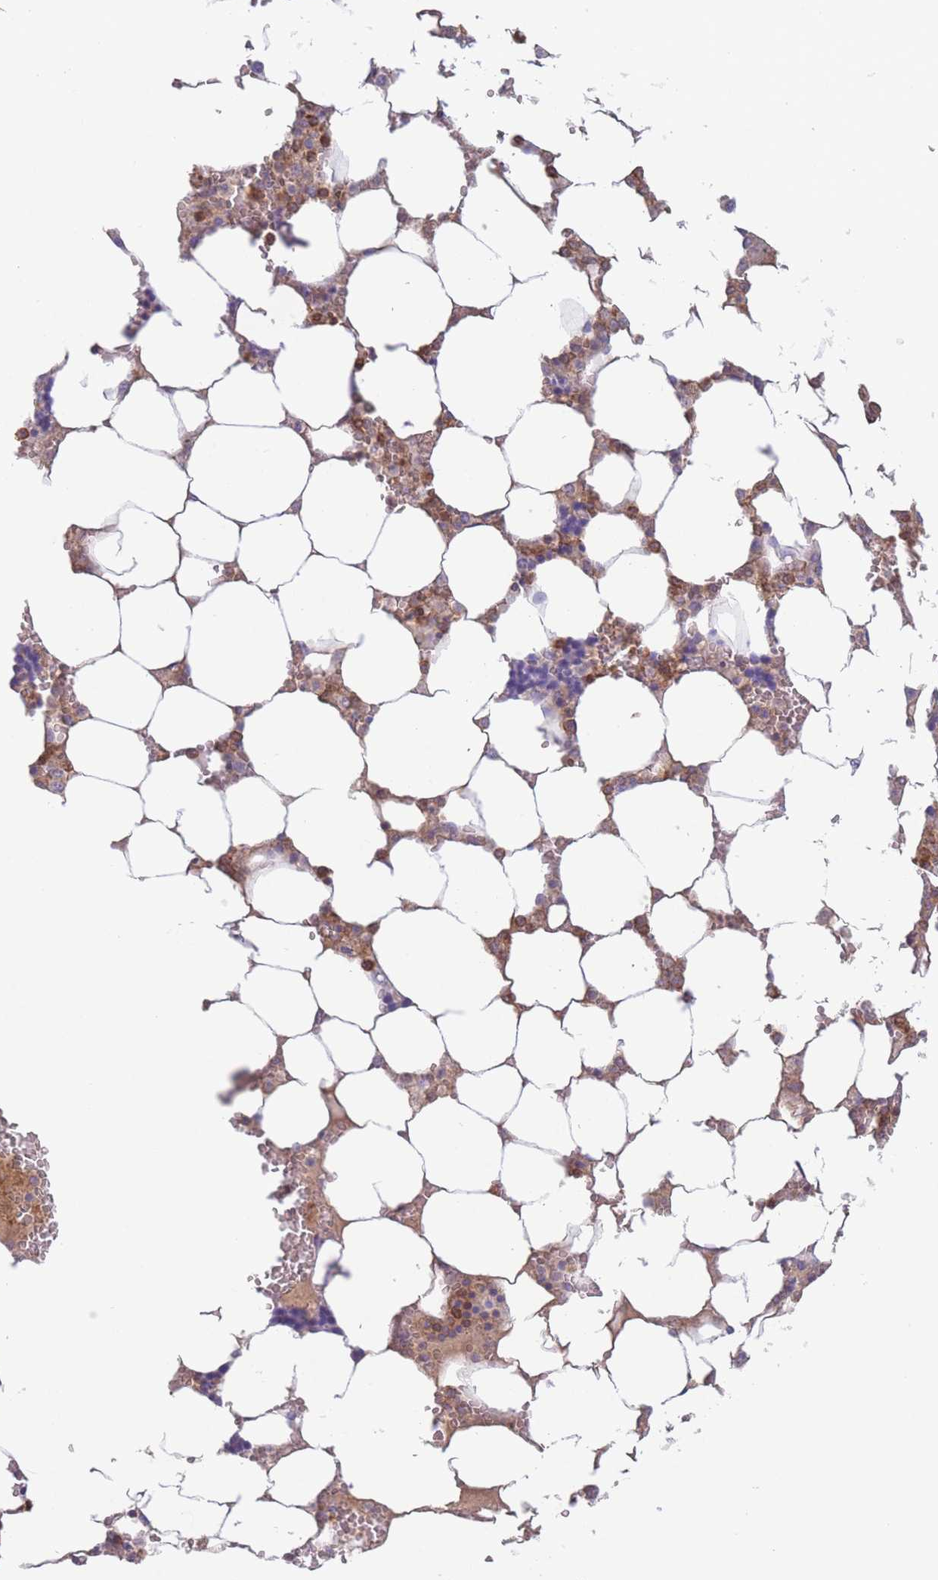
{"staining": {"intensity": "strong", "quantity": "25%-75%", "location": "cytoplasmic/membranous,nuclear"}, "tissue": "bone marrow", "cell_type": "Hematopoietic cells", "image_type": "normal", "snomed": [{"axis": "morphology", "description": "Normal tissue, NOS"}, {"axis": "topography", "description": "Bone marrow"}], "caption": "Unremarkable bone marrow was stained to show a protein in brown. There is high levels of strong cytoplasmic/membranous,nuclear staining in approximately 25%-75% of hematopoietic cells. (DAB (3,3'-diaminobenzidine) = brown stain, brightfield microscopy at high magnification).", "gene": "ST3GAL4", "patient": {"sex": "male", "age": 64}}